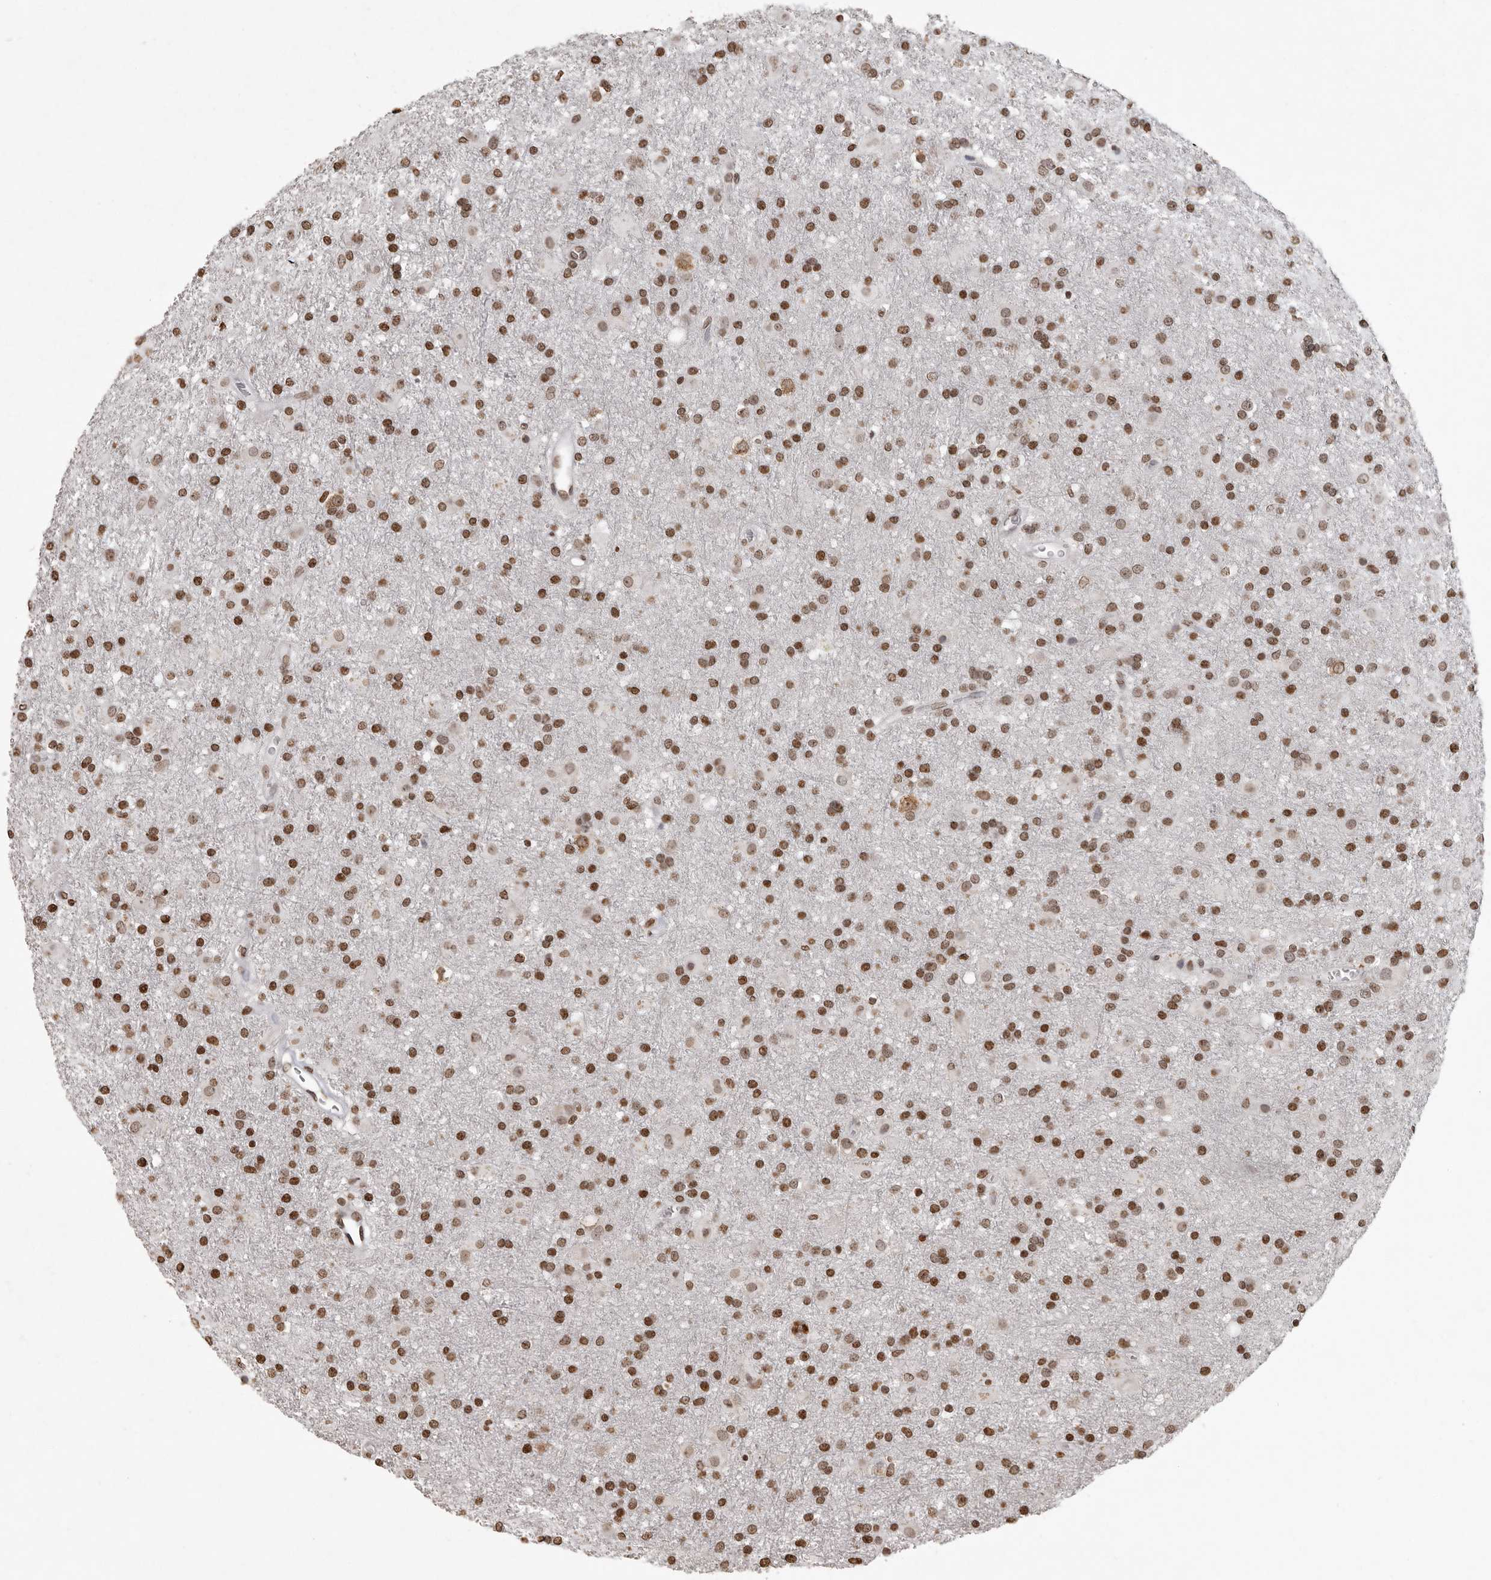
{"staining": {"intensity": "moderate", "quantity": ">75%", "location": "nuclear"}, "tissue": "glioma", "cell_type": "Tumor cells", "image_type": "cancer", "snomed": [{"axis": "morphology", "description": "Glioma, malignant, Low grade"}, {"axis": "topography", "description": "Brain"}], "caption": "Approximately >75% of tumor cells in malignant glioma (low-grade) show moderate nuclear protein staining as visualized by brown immunohistochemical staining.", "gene": "WDR45", "patient": {"sex": "male", "age": 65}}